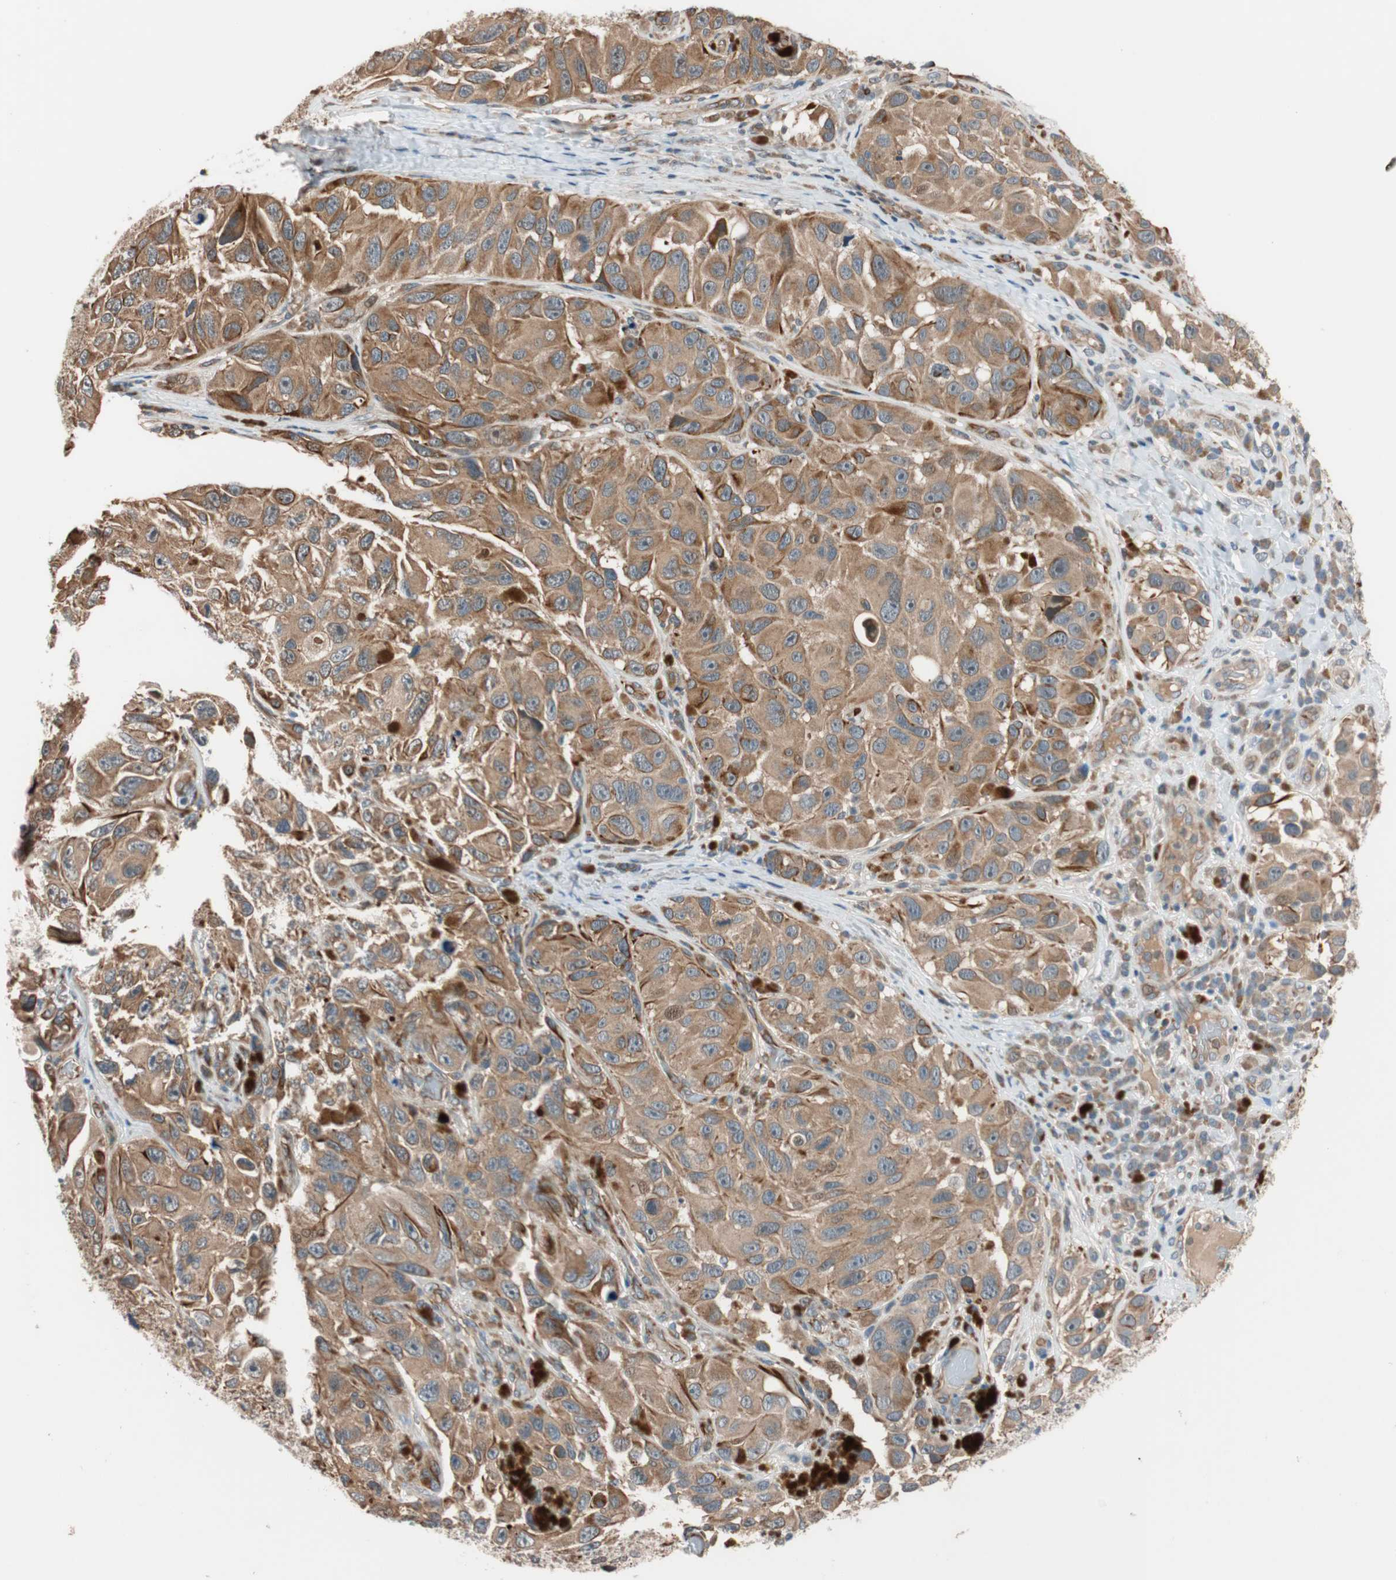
{"staining": {"intensity": "moderate", "quantity": ">75%", "location": "cytoplasmic/membranous"}, "tissue": "melanoma", "cell_type": "Tumor cells", "image_type": "cancer", "snomed": [{"axis": "morphology", "description": "Malignant melanoma, NOS"}, {"axis": "topography", "description": "Skin"}], "caption": "Brown immunohistochemical staining in human melanoma shows moderate cytoplasmic/membranous staining in approximately >75% of tumor cells. The protein of interest is stained brown, and the nuclei are stained in blue (DAB (3,3'-diaminobenzidine) IHC with brightfield microscopy, high magnification).", "gene": "PIK3R3", "patient": {"sex": "female", "age": 73}}